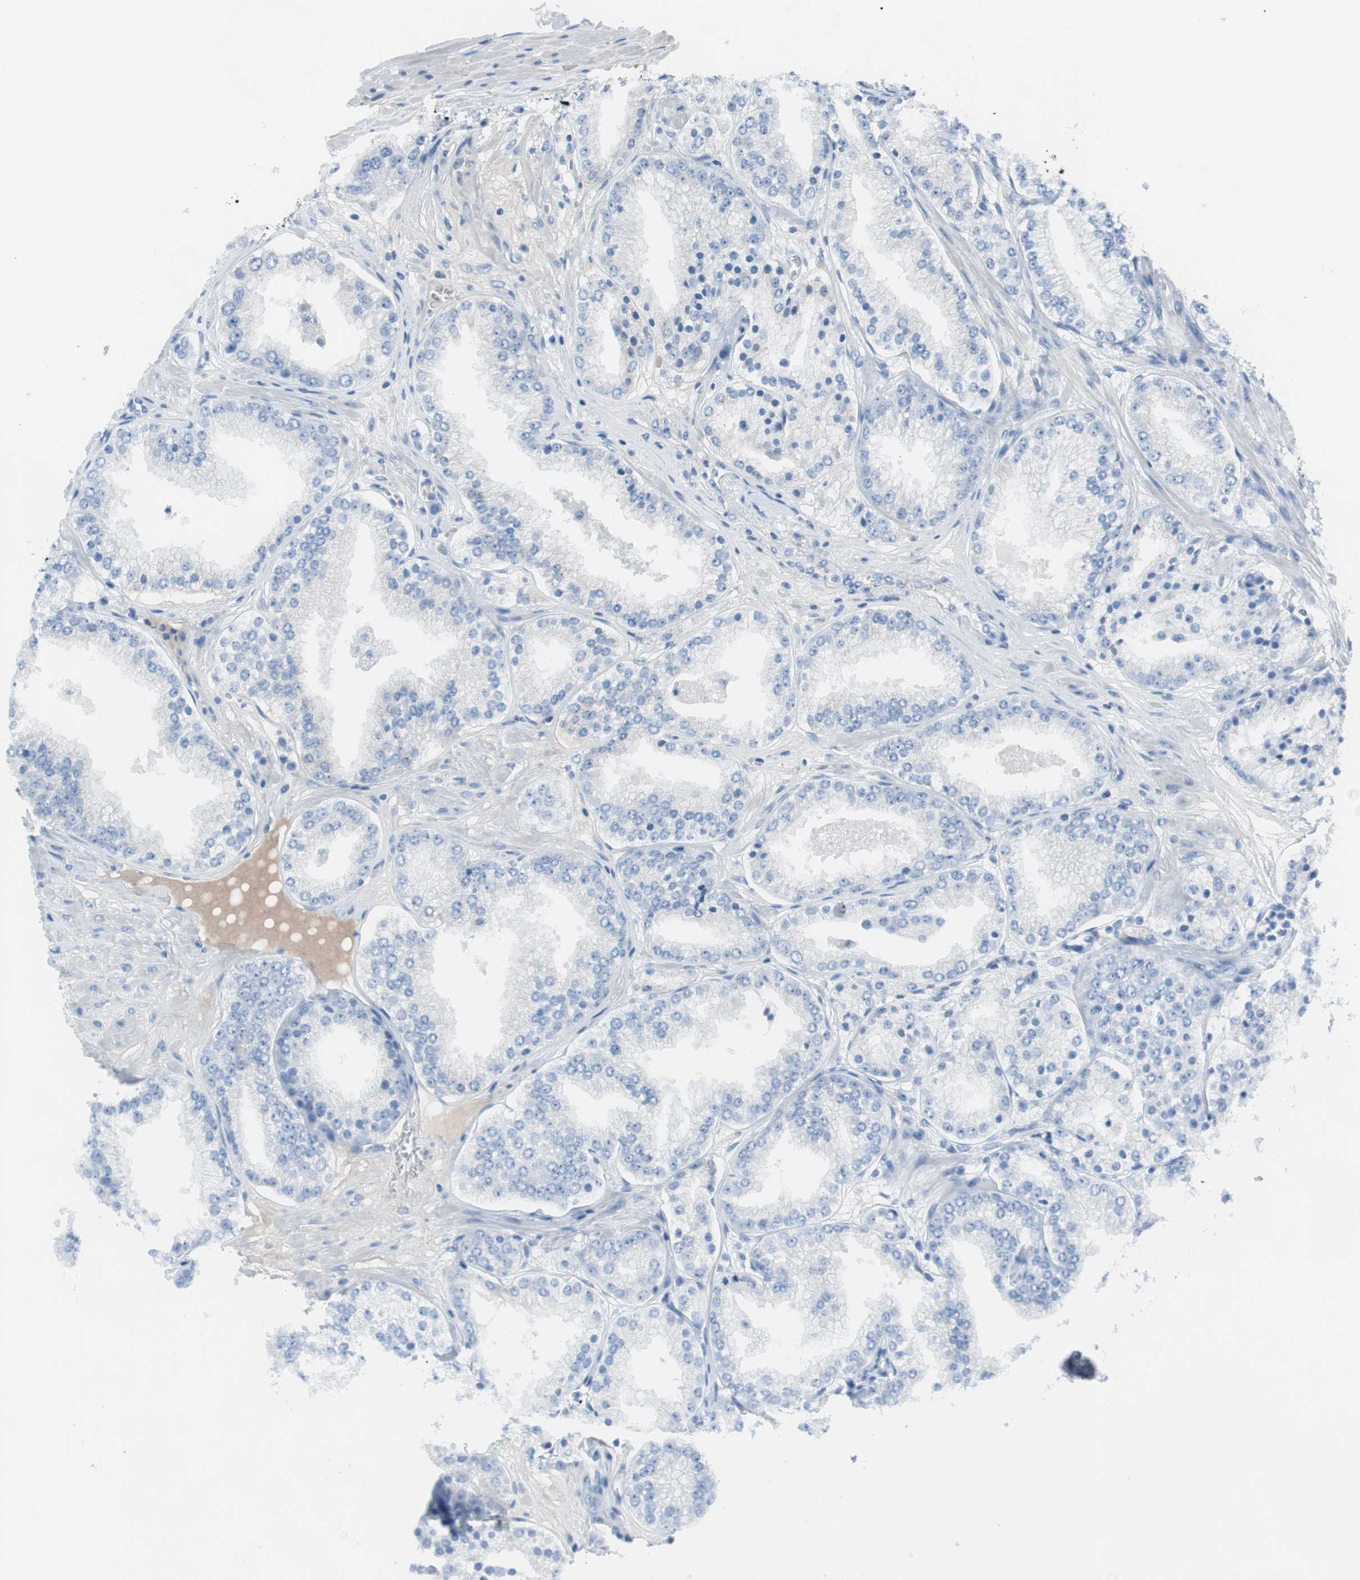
{"staining": {"intensity": "negative", "quantity": "none", "location": "none"}, "tissue": "prostate cancer", "cell_type": "Tumor cells", "image_type": "cancer", "snomed": [{"axis": "morphology", "description": "Adenocarcinoma, High grade"}, {"axis": "topography", "description": "Prostate"}], "caption": "Tumor cells are negative for brown protein staining in high-grade adenocarcinoma (prostate).", "gene": "KANSL1", "patient": {"sex": "male", "age": 61}}